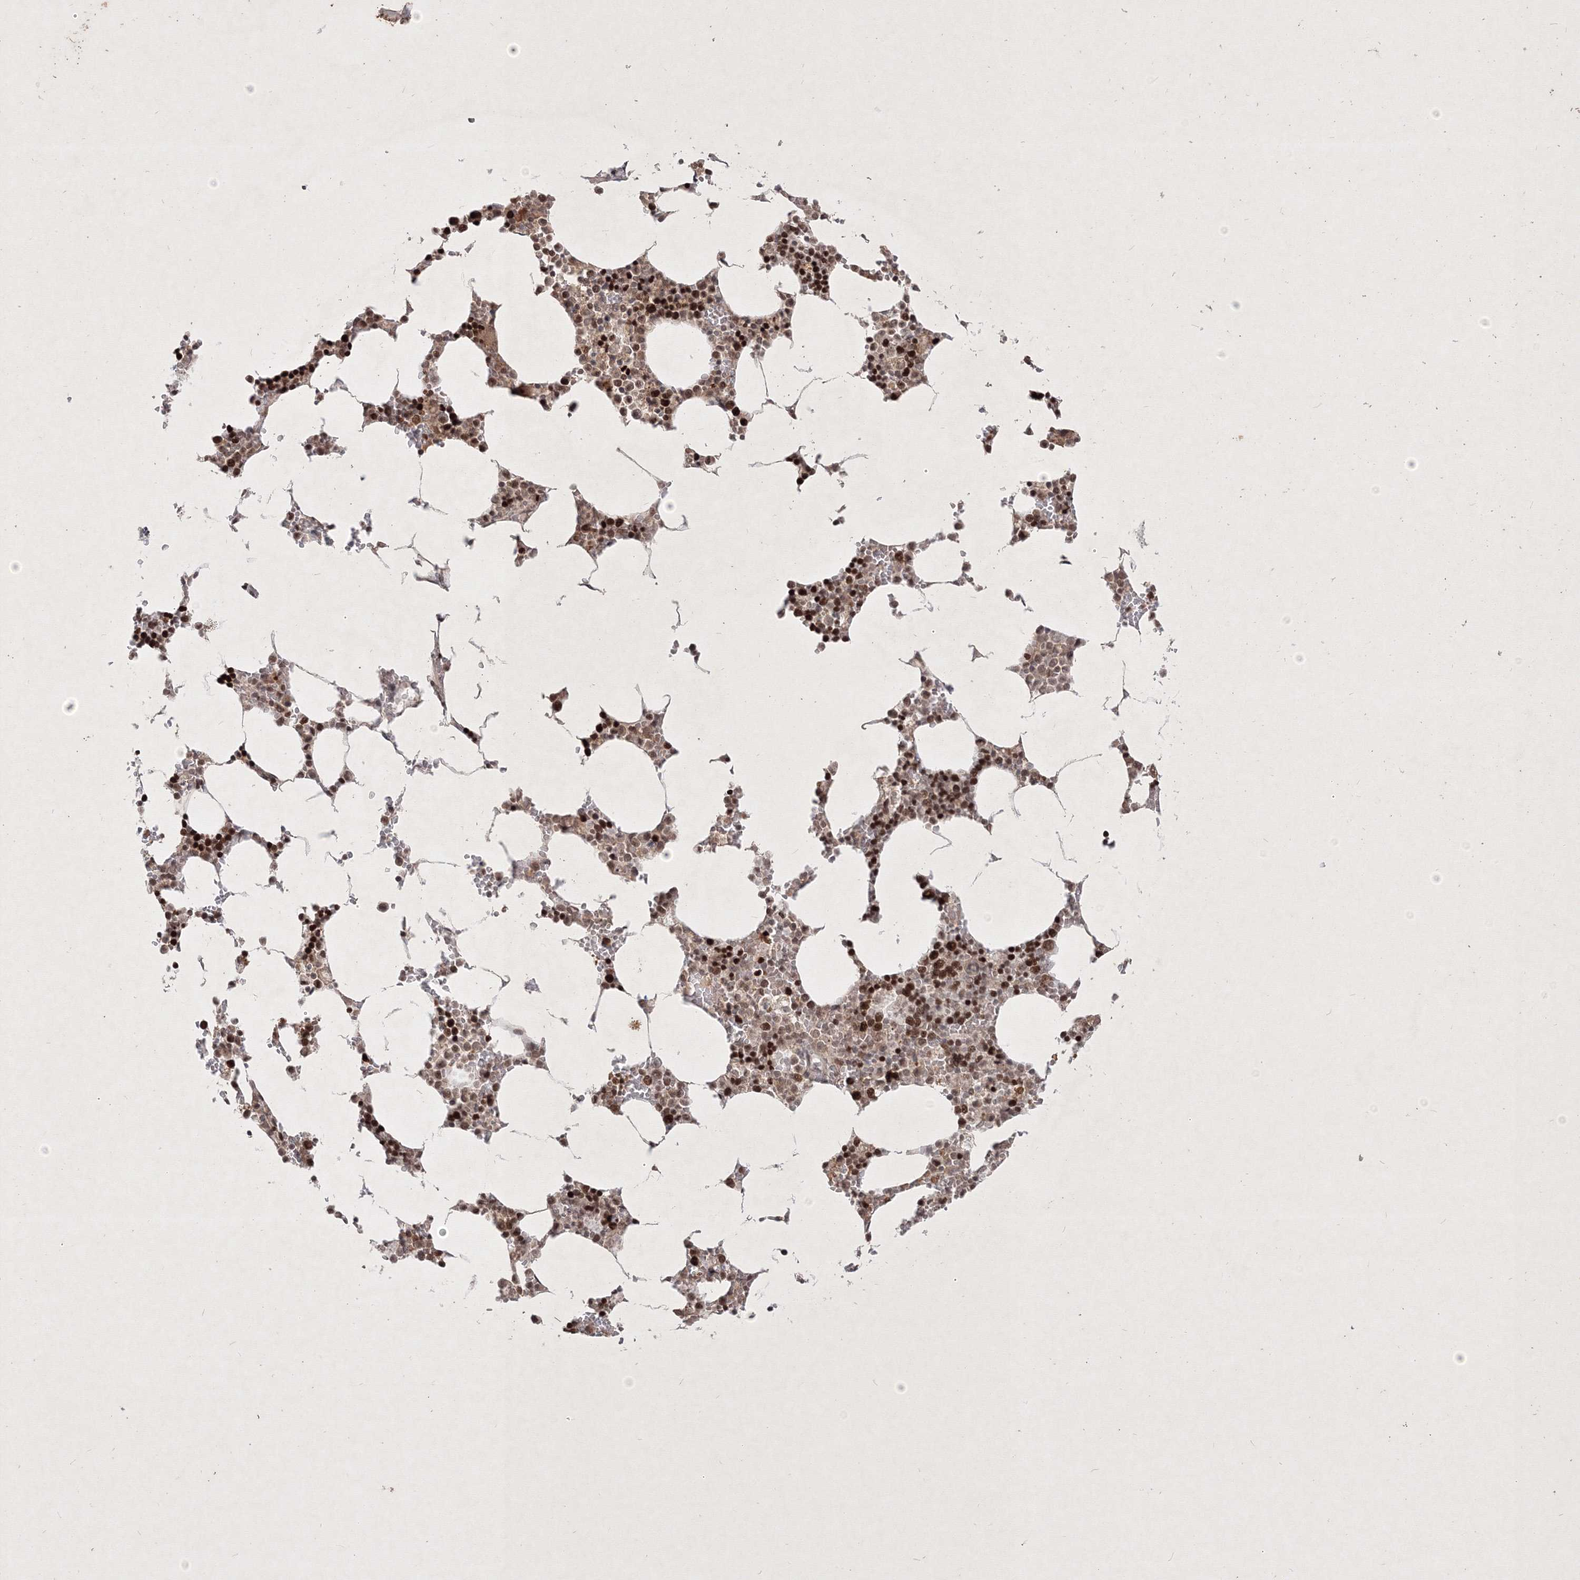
{"staining": {"intensity": "moderate", "quantity": ">75%", "location": "cytoplasmic/membranous,nuclear"}, "tissue": "bone marrow", "cell_type": "Hematopoietic cells", "image_type": "normal", "snomed": [{"axis": "morphology", "description": "Normal tissue, NOS"}, {"axis": "topography", "description": "Bone marrow"}], "caption": "DAB (3,3'-diaminobenzidine) immunohistochemical staining of normal human bone marrow demonstrates moderate cytoplasmic/membranous,nuclear protein expression in about >75% of hematopoietic cells.", "gene": "TAB1", "patient": {"sex": "male", "age": 70}}